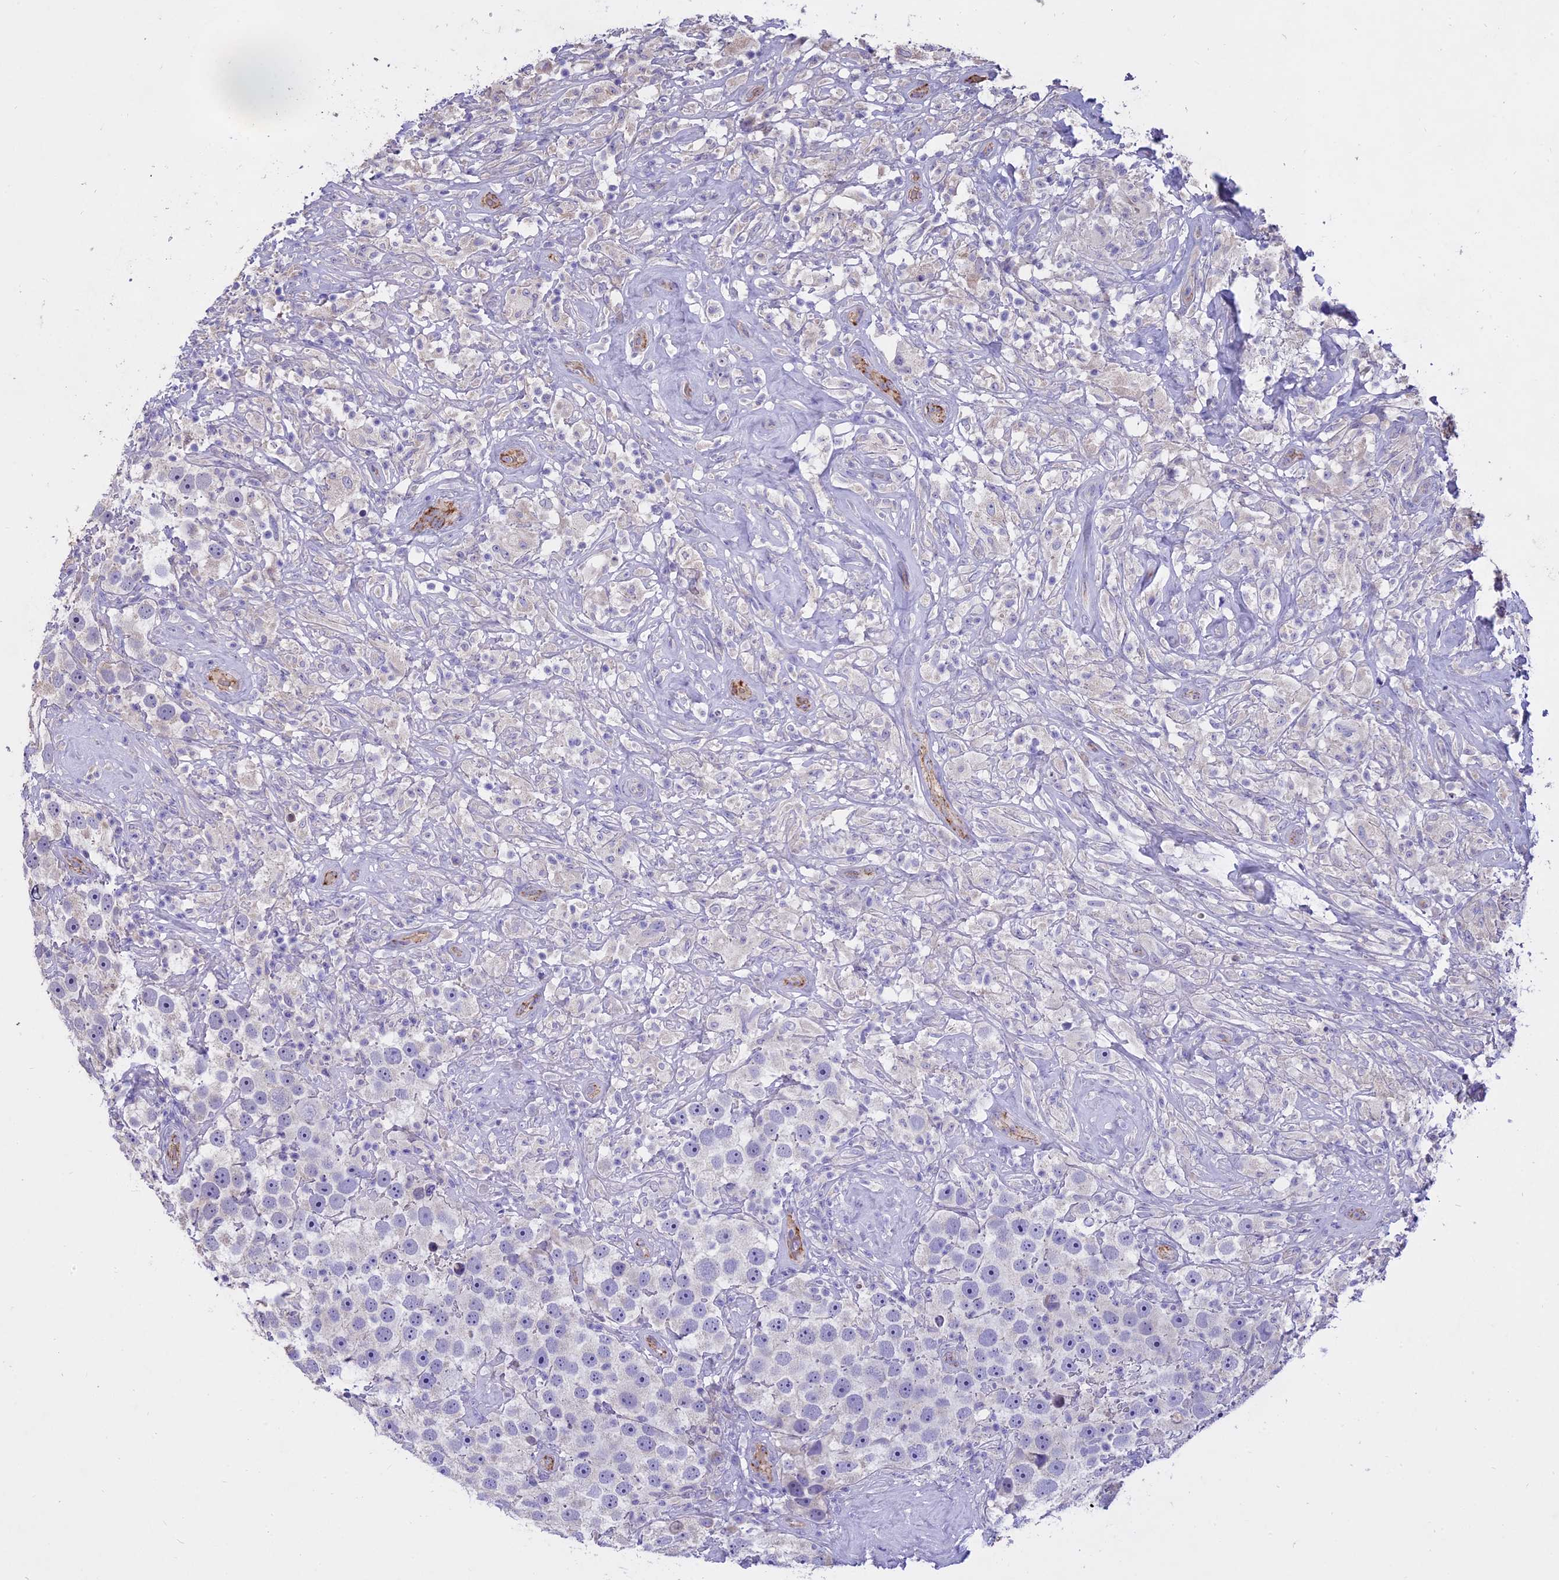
{"staining": {"intensity": "negative", "quantity": "none", "location": "none"}, "tissue": "testis cancer", "cell_type": "Tumor cells", "image_type": "cancer", "snomed": [{"axis": "morphology", "description": "Seminoma, NOS"}, {"axis": "topography", "description": "Testis"}], "caption": "A histopathology image of human seminoma (testis) is negative for staining in tumor cells.", "gene": "WFDC2", "patient": {"sex": "male", "age": 49}}